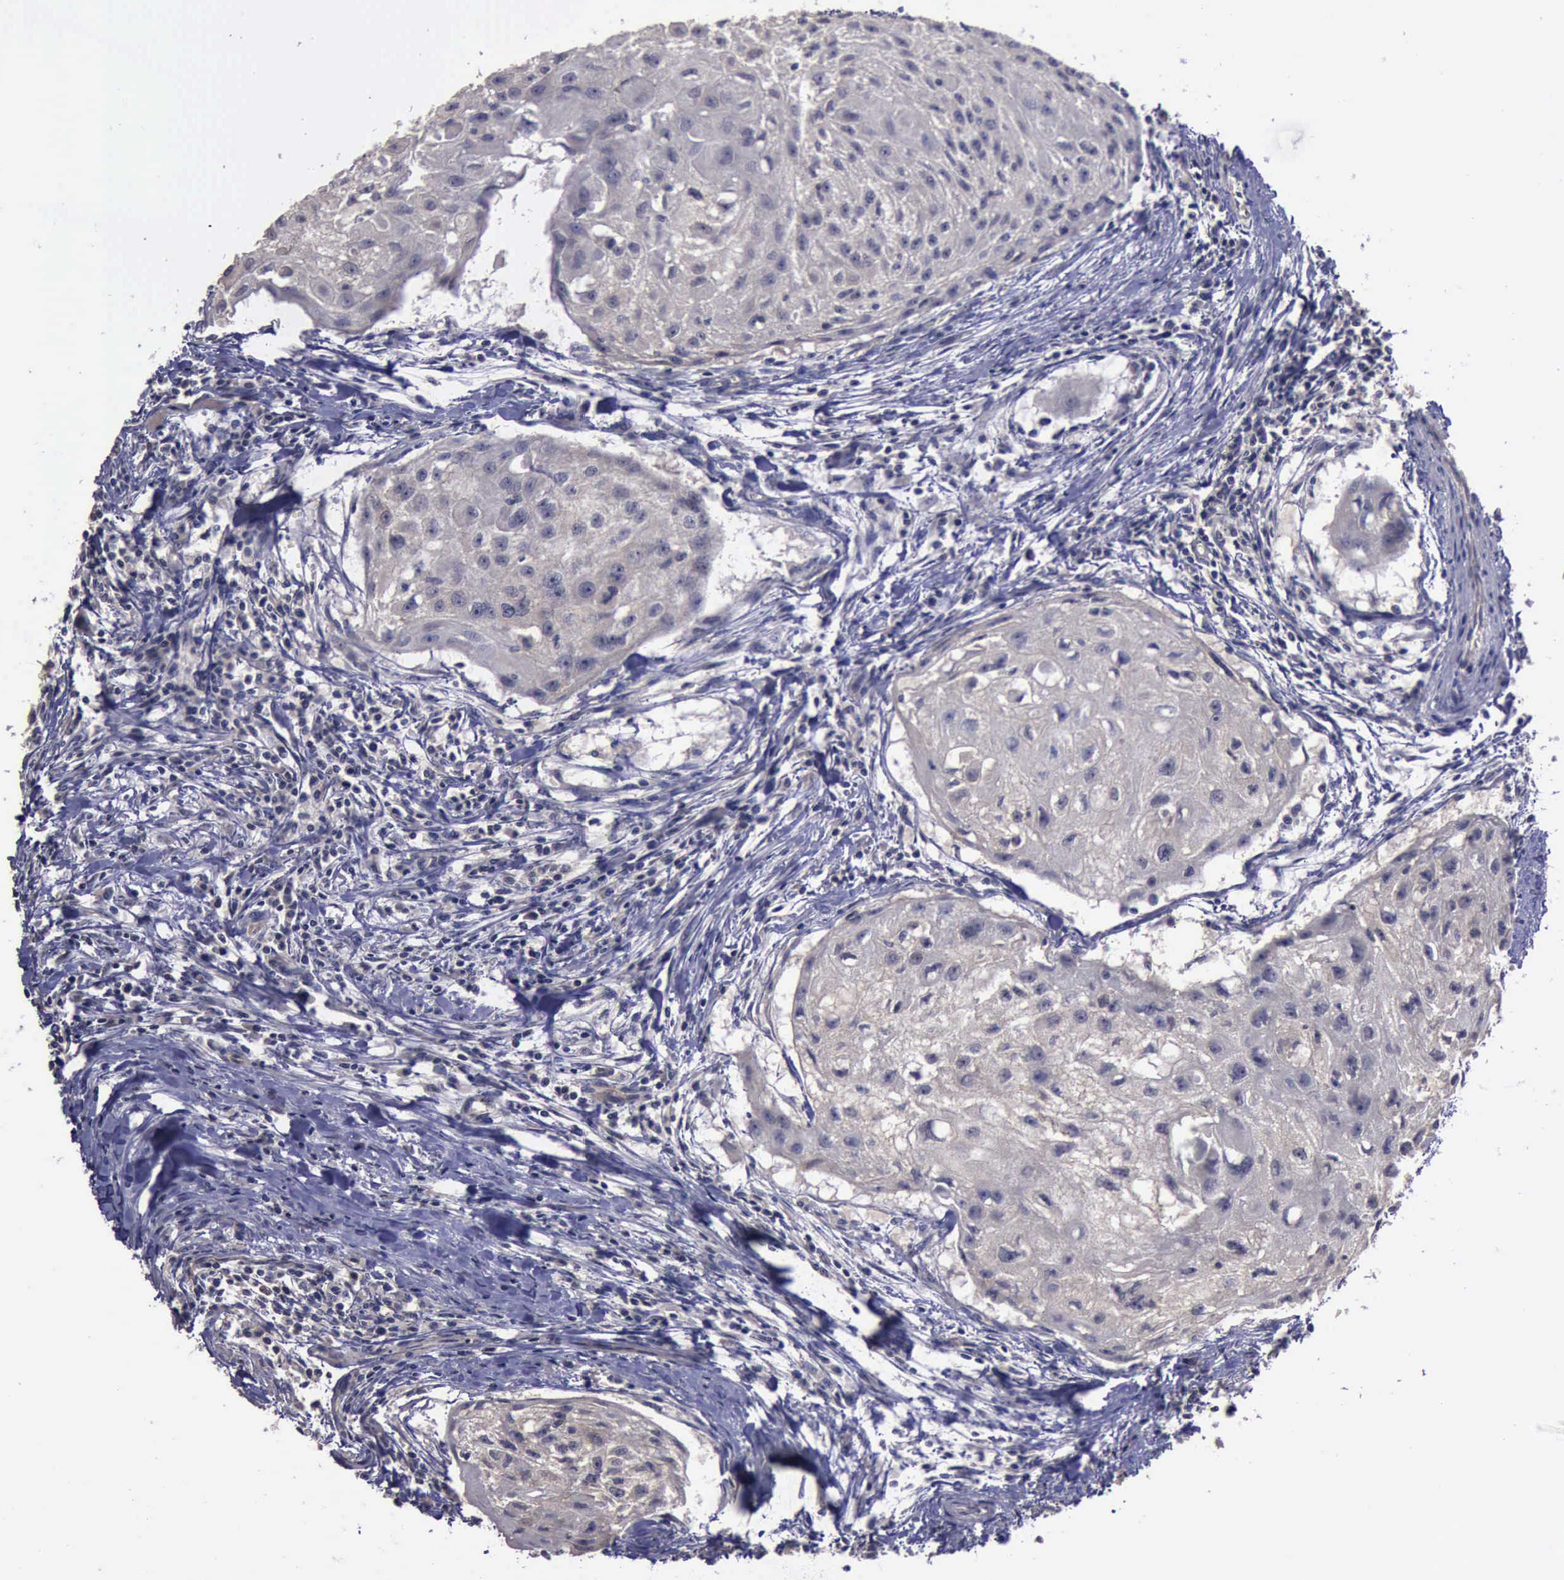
{"staining": {"intensity": "negative", "quantity": "none", "location": "none"}, "tissue": "head and neck cancer", "cell_type": "Tumor cells", "image_type": "cancer", "snomed": [{"axis": "morphology", "description": "Squamous cell carcinoma, NOS"}, {"axis": "topography", "description": "Head-Neck"}], "caption": "Protein analysis of head and neck cancer reveals no significant positivity in tumor cells.", "gene": "CRKL", "patient": {"sex": "male", "age": 64}}